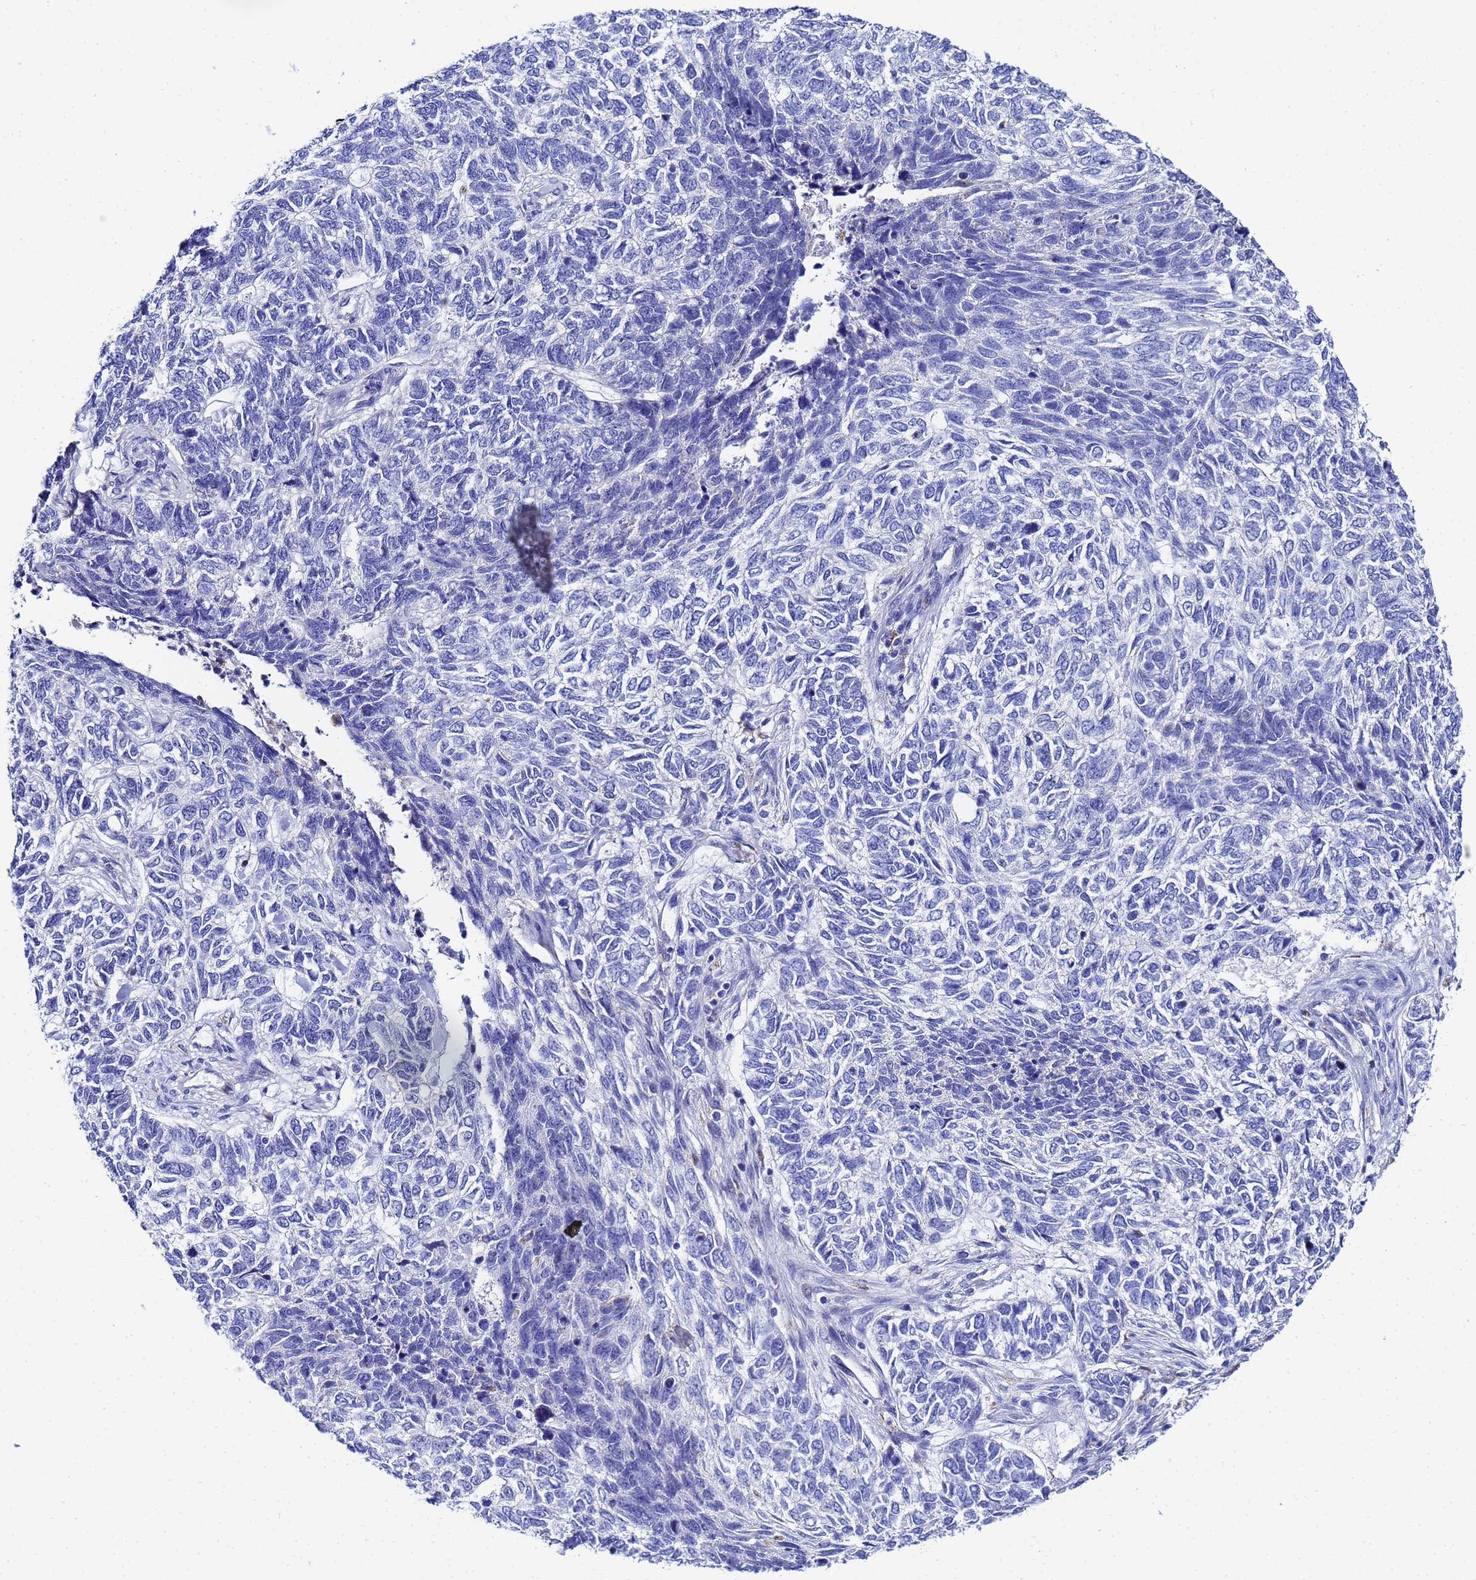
{"staining": {"intensity": "negative", "quantity": "none", "location": "none"}, "tissue": "skin cancer", "cell_type": "Tumor cells", "image_type": "cancer", "snomed": [{"axis": "morphology", "description": "Basal cell carcinoma"}, {"axis": "topography", "description": "Skin"}], "caption": "High power microscopy photomicrograph of an immunohistochemistry (IHC) micrograph of skin basal cell carcinoma, revealing no significant expression in tumor cells. (DAB (3,3'-diaminobenzidine) immunohistochemistry (IHC) visualized using brightfield microscopy, high magnification).", "gene": "ZNF26", "patient": {"sex": "female", "age": 65}}